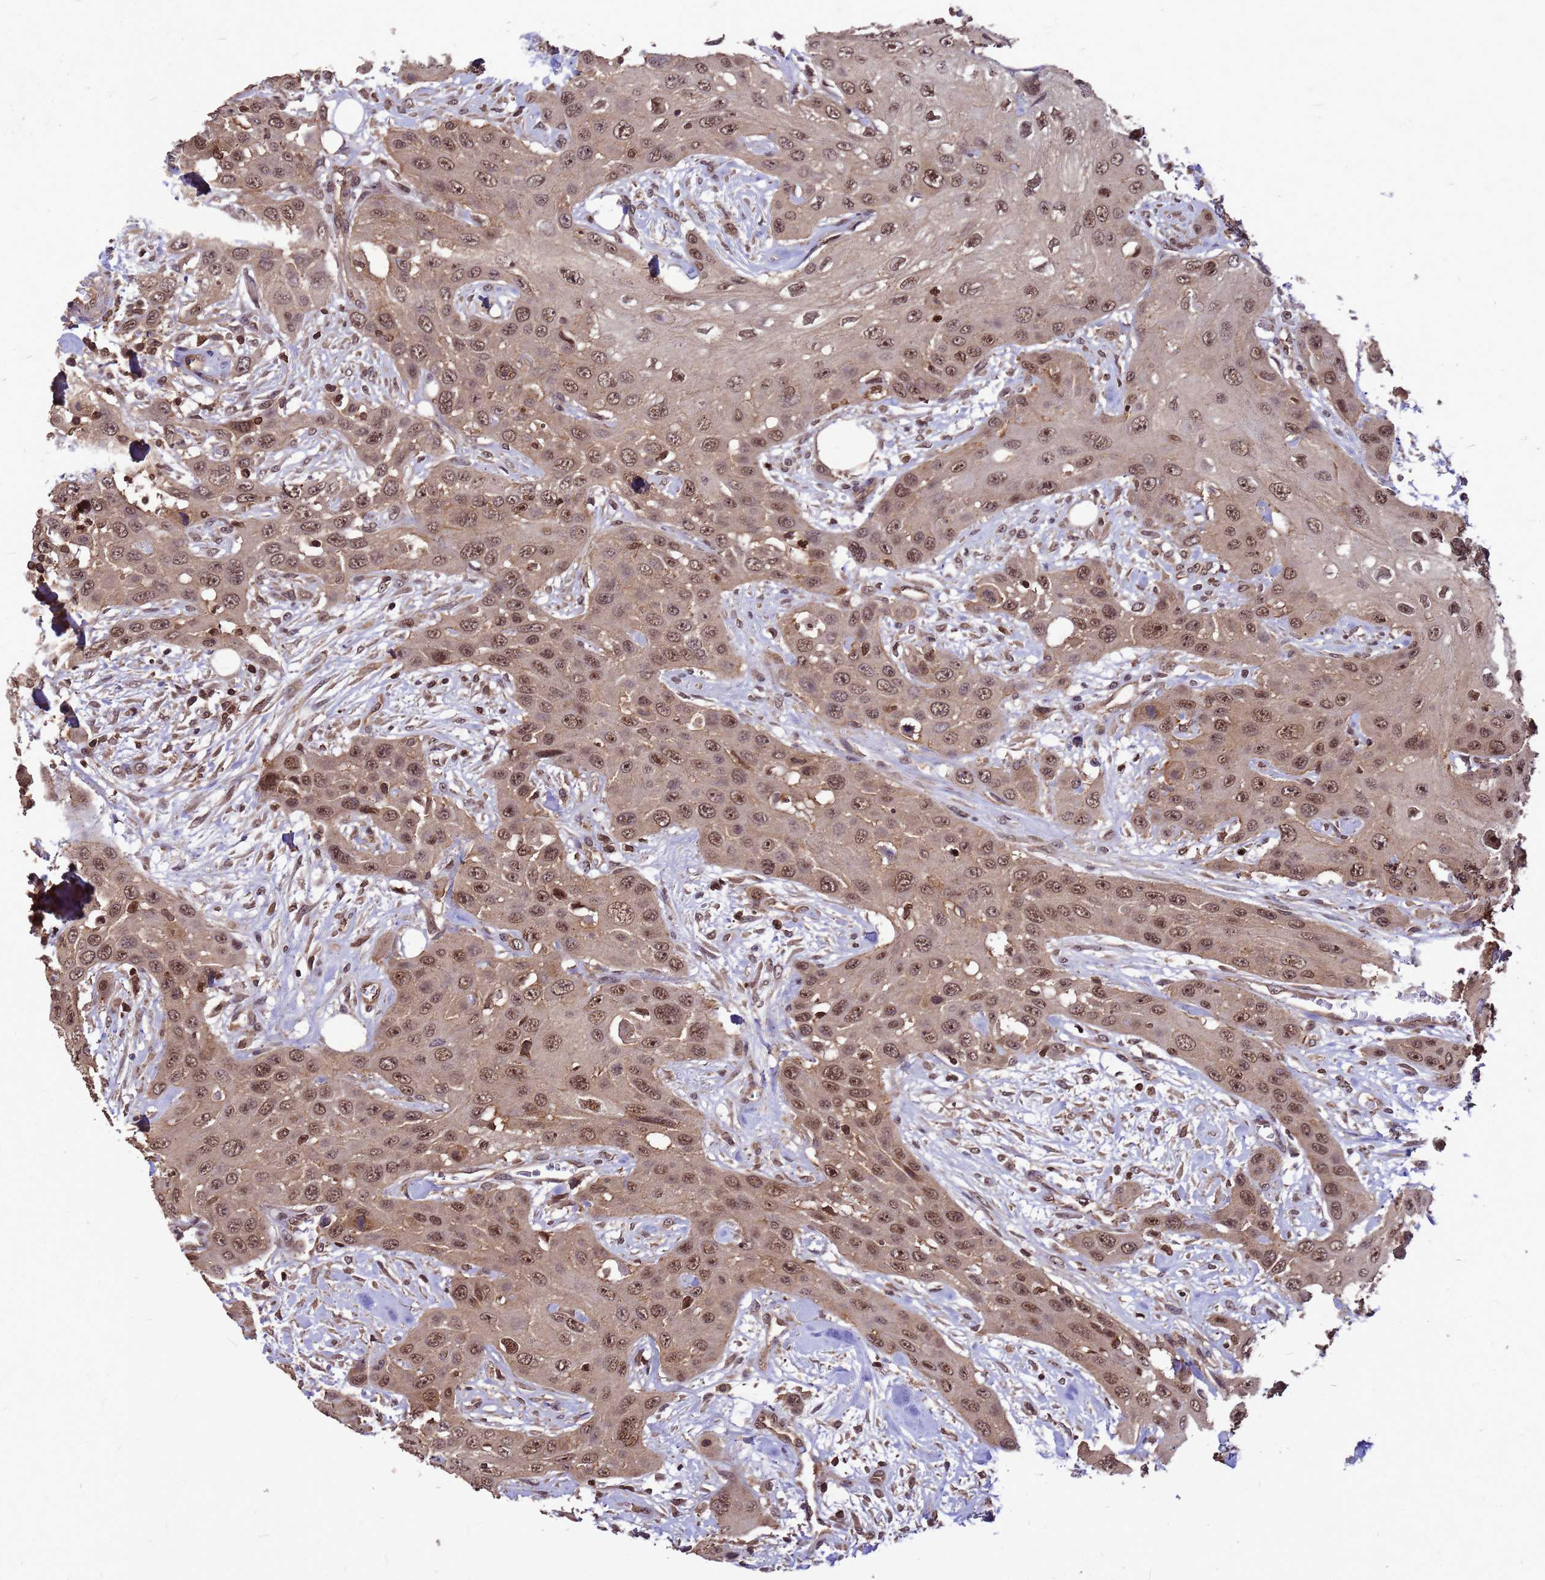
{"staining": {"intensity": "moderate", "quantity": ">75%", "location": "cytoplasmic/membranous,nuclear"}, "tissue": "head and neck cancer", "cell_type": "Tumor cells", "image_type": "cancer", "snomed": [{"axis": "morphology", "description": "Squamous cell carcinoma, NOS"}, {"axis": "topography", "description": "Head-Neck"}], "caption": "The micrograph demonstrates a brown stain indicating the presence of a protein in the cytoplasmic/membranous and nuclear of tumor cells in head and neck cancer (squamous cell carcinoma).", "gene": "C1orf35", "patient": {"sex": "male", "age": 81}}